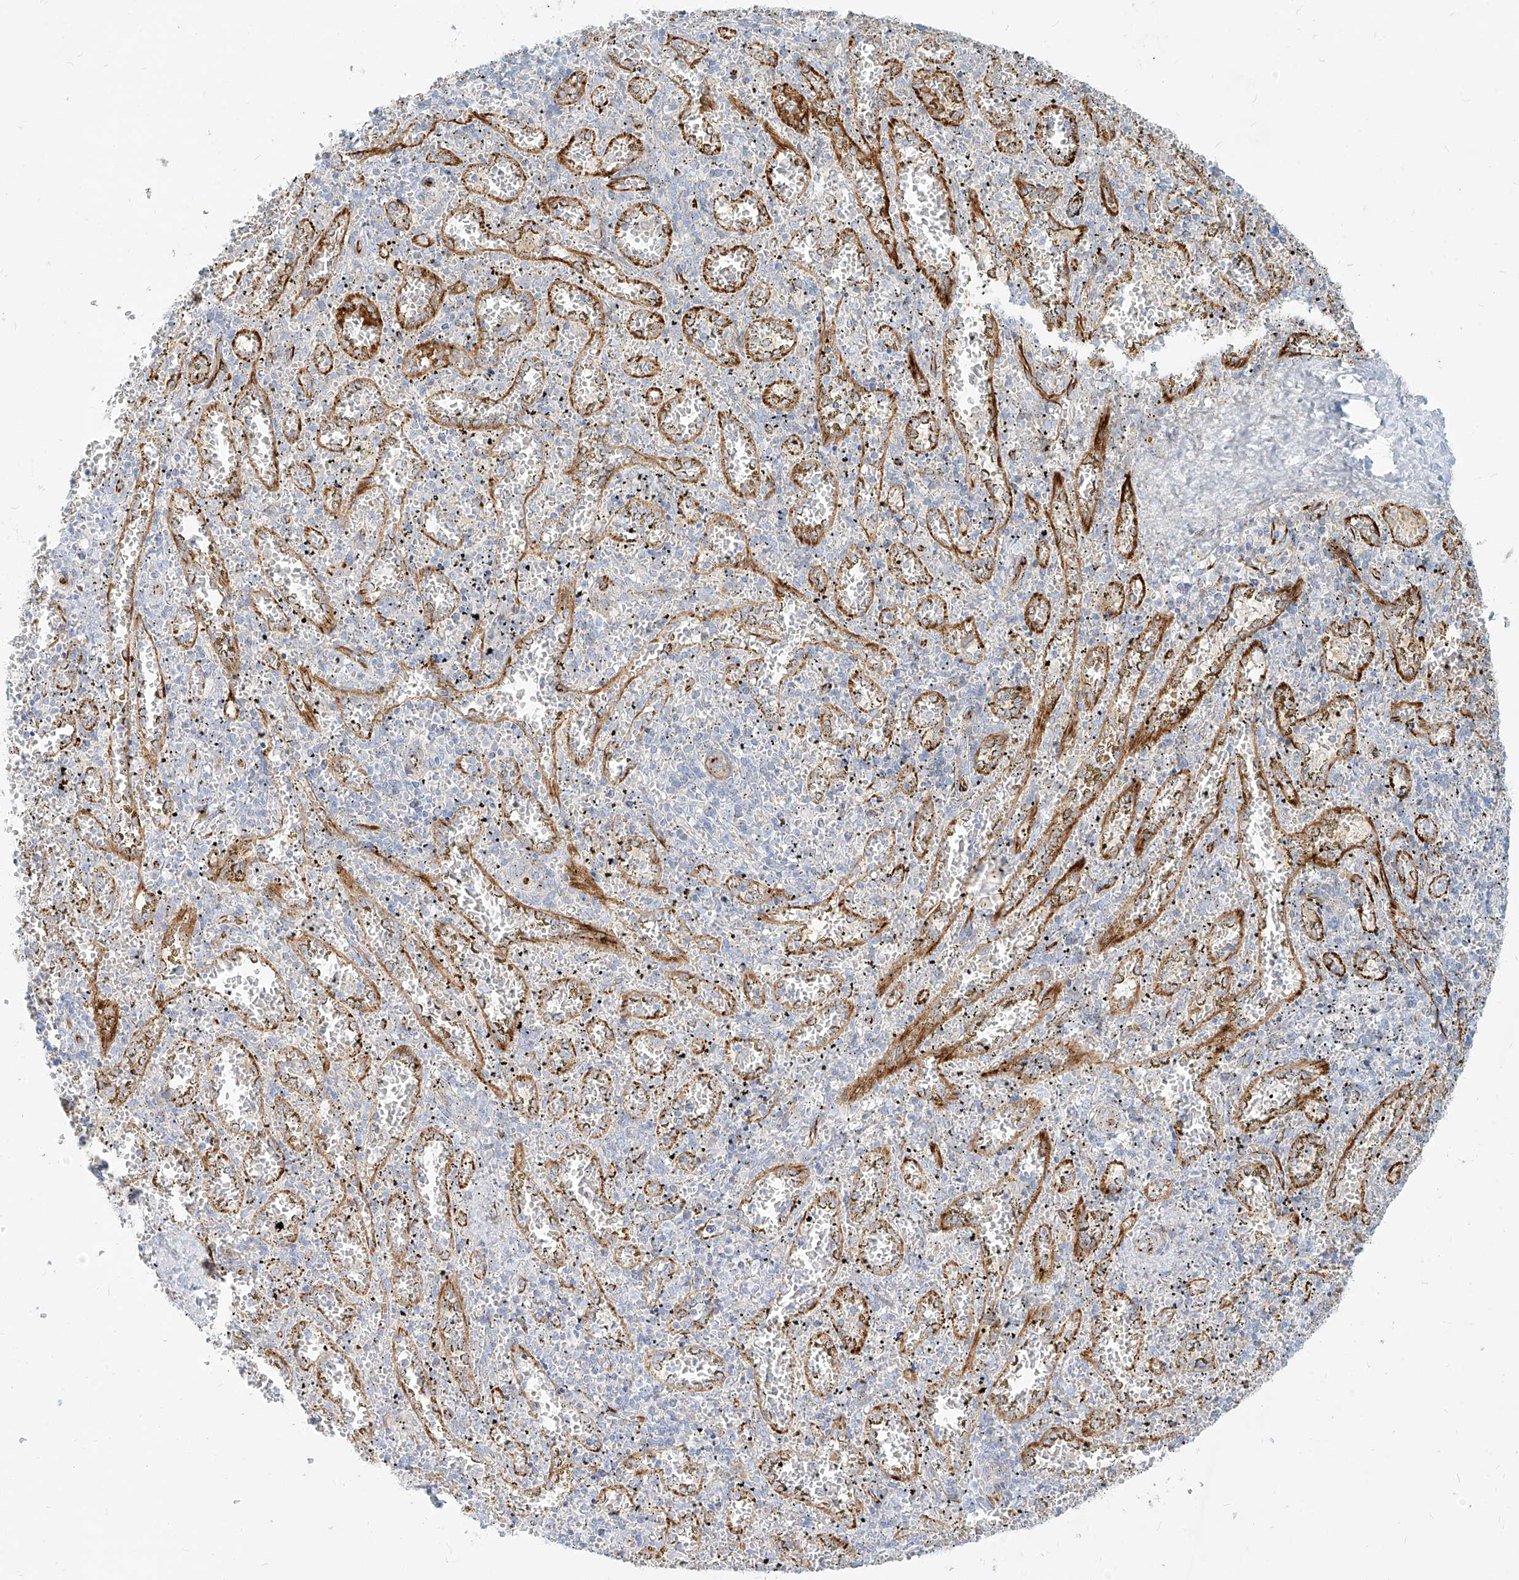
{"staining": {"intensity": "negative", "quantity": "none", "location": "none"}, "tissue": "spleen", "cell_type": "Cells in red pulp", "image_type": "normal", "snomed": [{"axis": "morphology", "description": "Normal tissue, NOS"}, {"axis": "topography", "description": "Spleen"}], "caption": "Protein analysis of unremarkable spleen shows no significant staining in cells in red pulp. The staining was performed using DAB to visualize the protein expression in brown, while the nuclei were stained in blue with hematoxylin (Magnification: 20x).", "gene": "MTX2", "patient": {"sex": "male", "age": 11}}